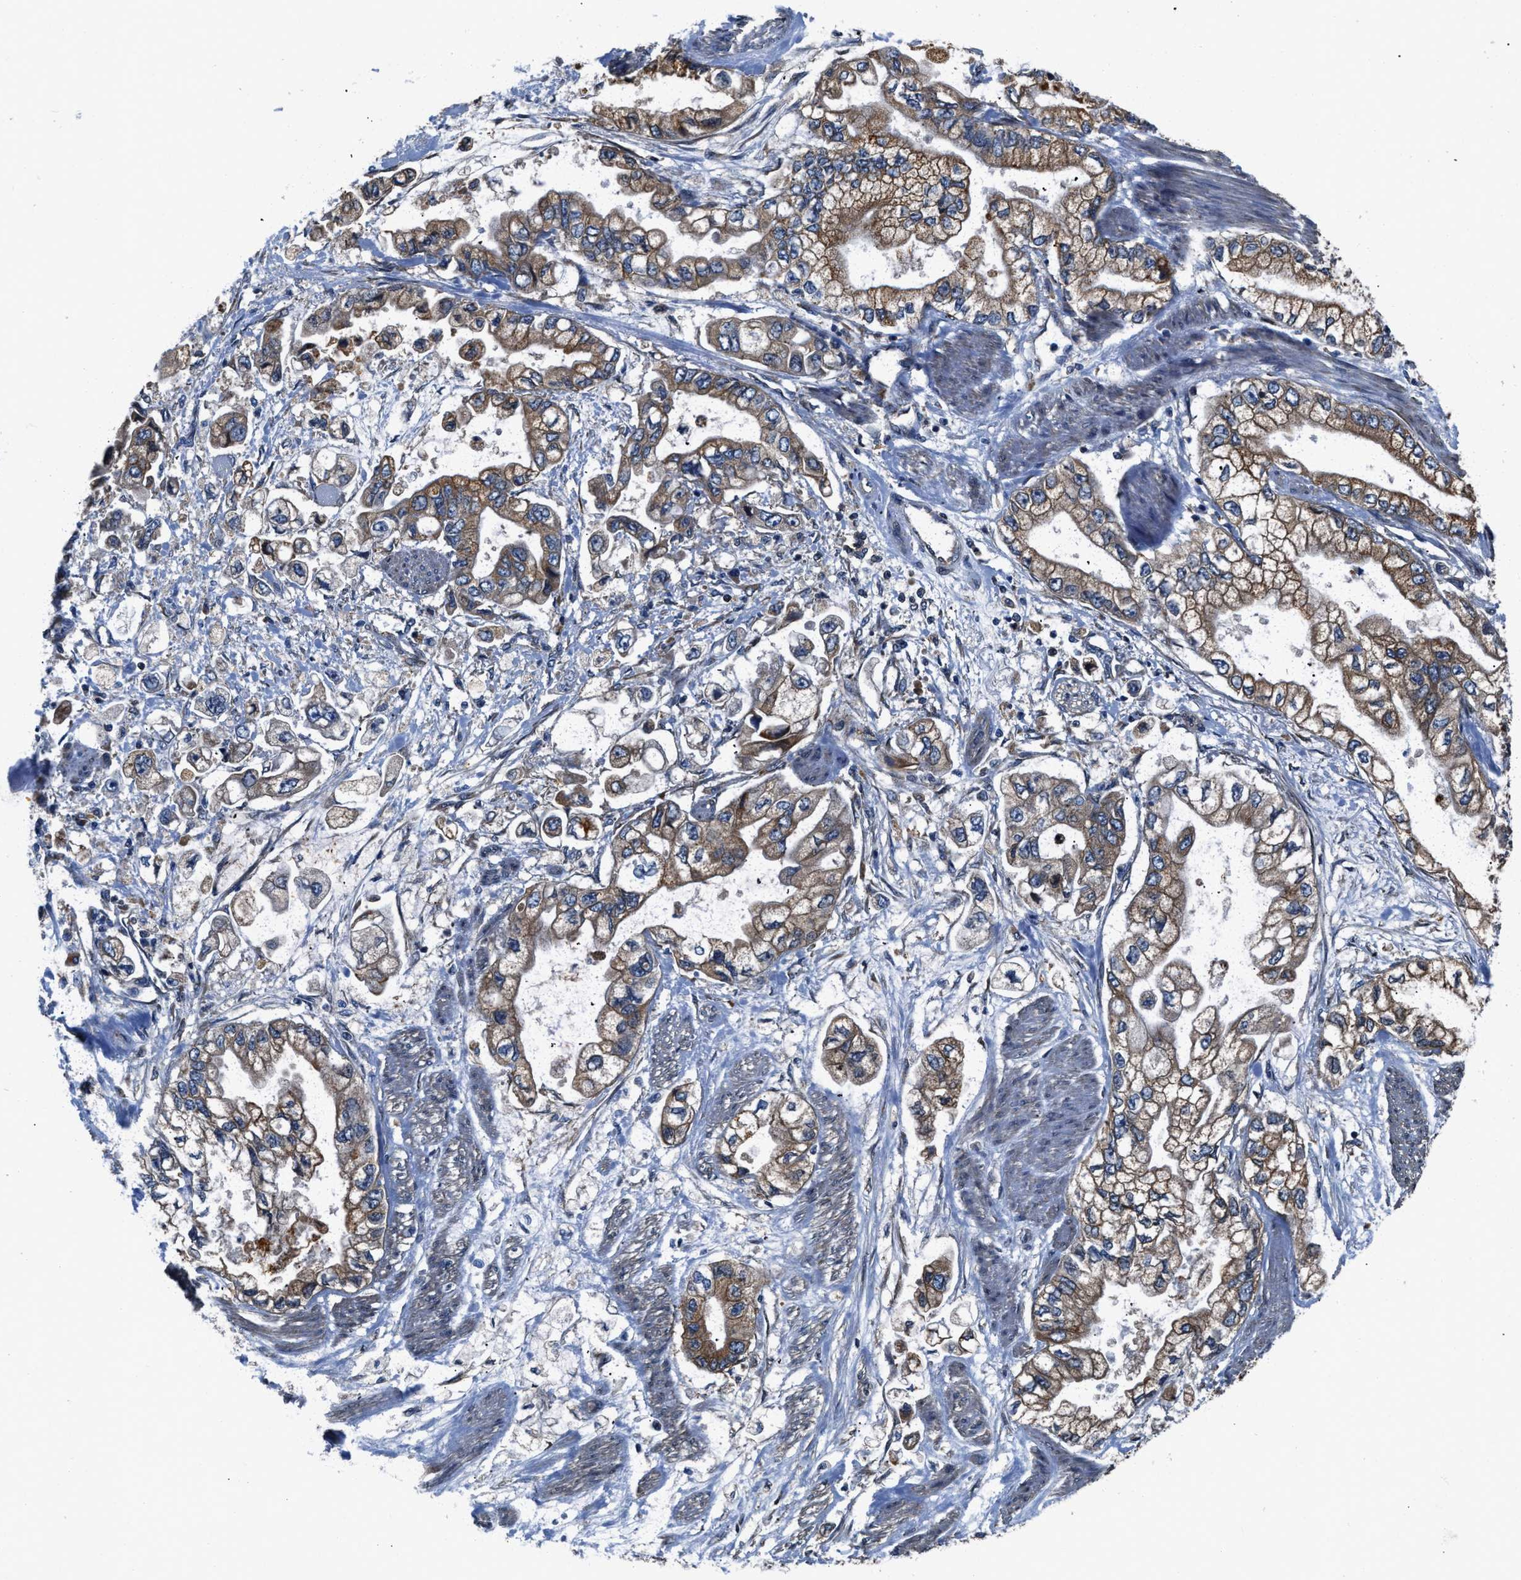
{"staining": {"intensity": "moderate", "quantity": ">75%", "location": "cytoplasmic/membranous"}, "tissue": "stomach cancer", "cell_type": "Tumor cells", "image_type": "cancer", "snomed": [{"axis": "morphology", "description": "Normal tissue, NOS"}, {"axis": "morphology", "description": "Adenocarcinoma, NOS"}, {"axis": "topography", "description": "Stomach"}], "caption": "This micrograph reveals stomach adenocarcinoma stained with IHC to label a protein in brown. The cytoplasmic/membranous of tumor cells show moderate positivity for the protein. Nuclei are counter-stained blue.", "gene": "CEP128", "patient": {"sex": "male", "age": 62}}